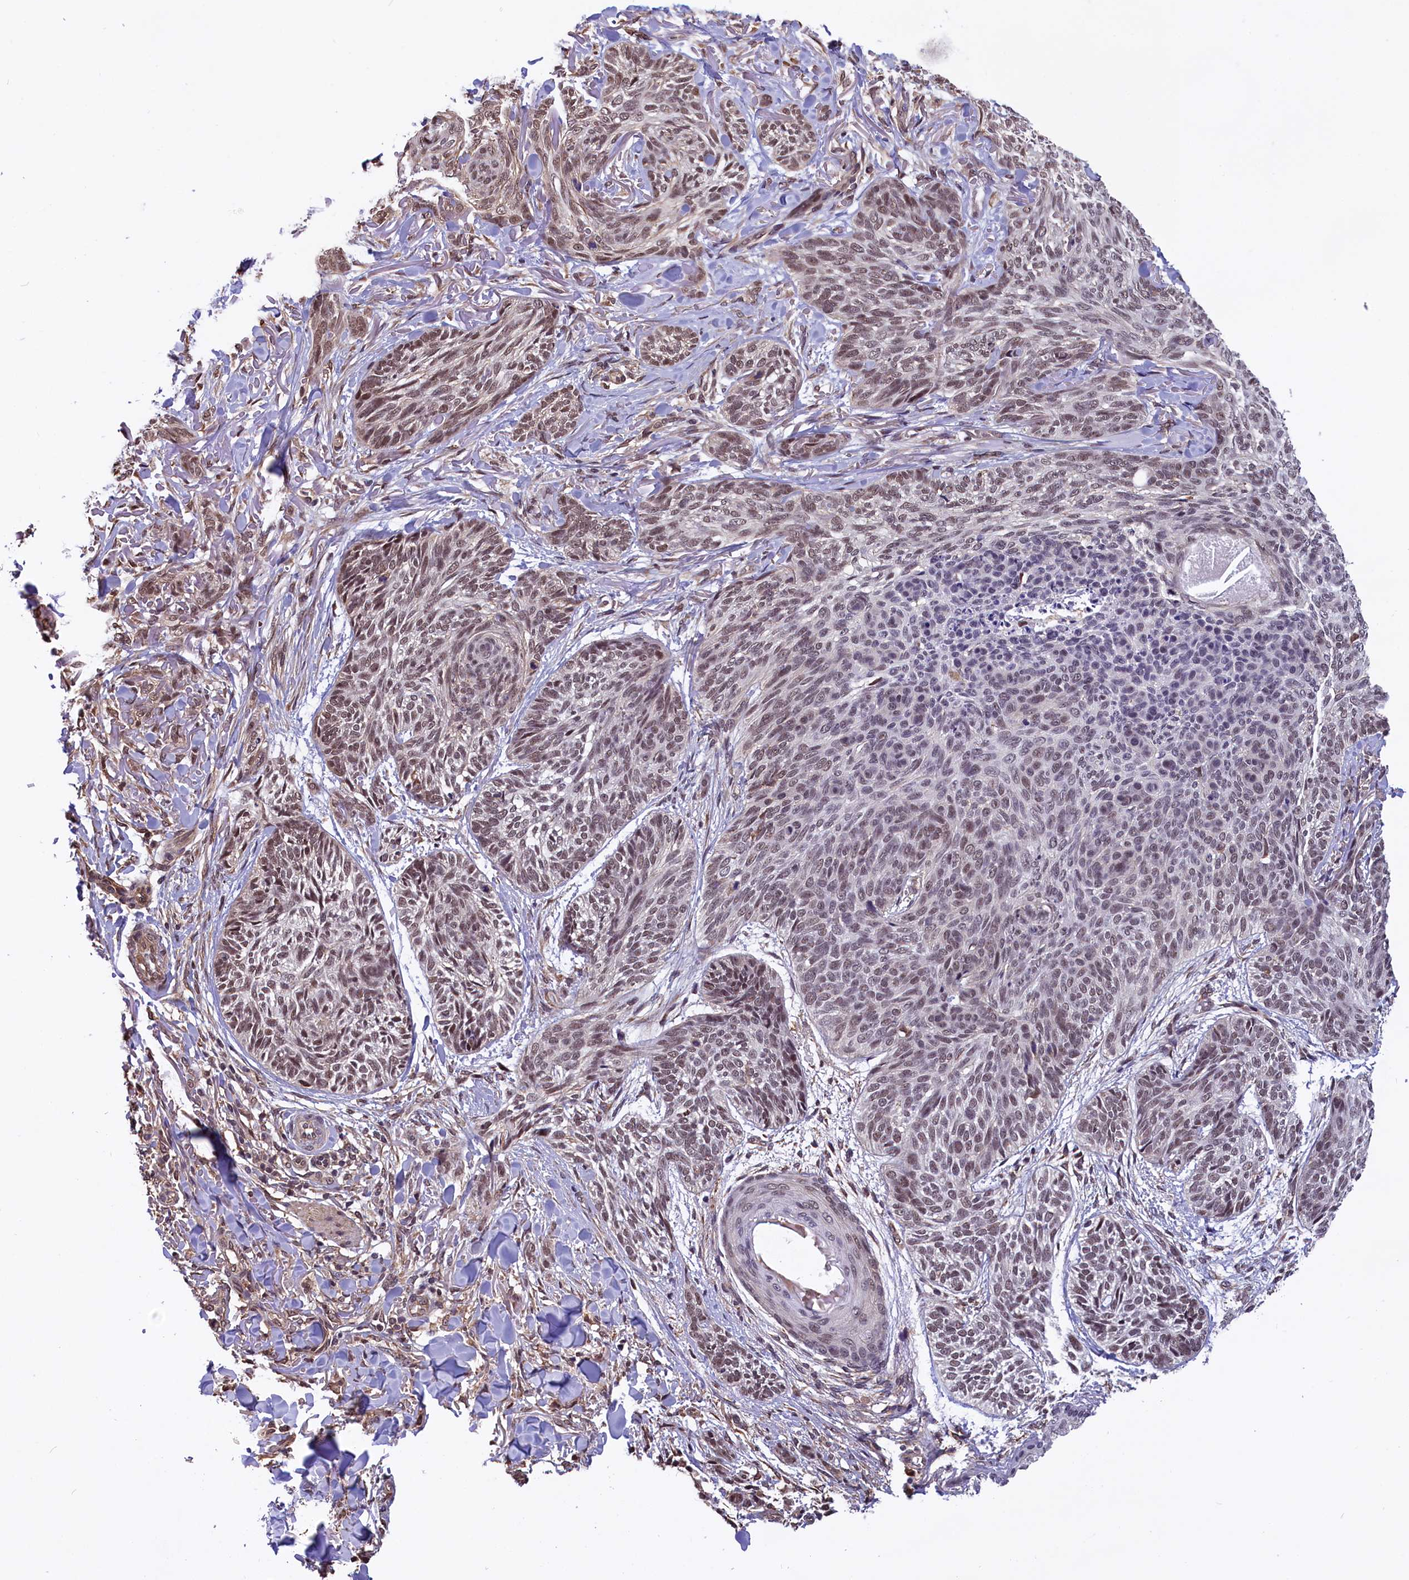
{"staining": {"intensity": "moderate", "quantity": ">75%", "location": "nuclear"}, "tissue": "skin cancer", "cell_type": "Tumor cells", "image_type": "cancer", "snomed": [{"axis": "morphology", "description": "Normal tissue, NOS"}, {"axis": "morphology", "description": "Basal cell carcinoma"}, {"axis": "topography", "description": "Skin"}], "caption": "An image showing moderate nuclear staining in about >75% of tumor cells in skin cancer, as visualized by brown immunohistochemical staining.", "gene": "ZC3H4", "patient": {"sex": "male", "age": 66}}